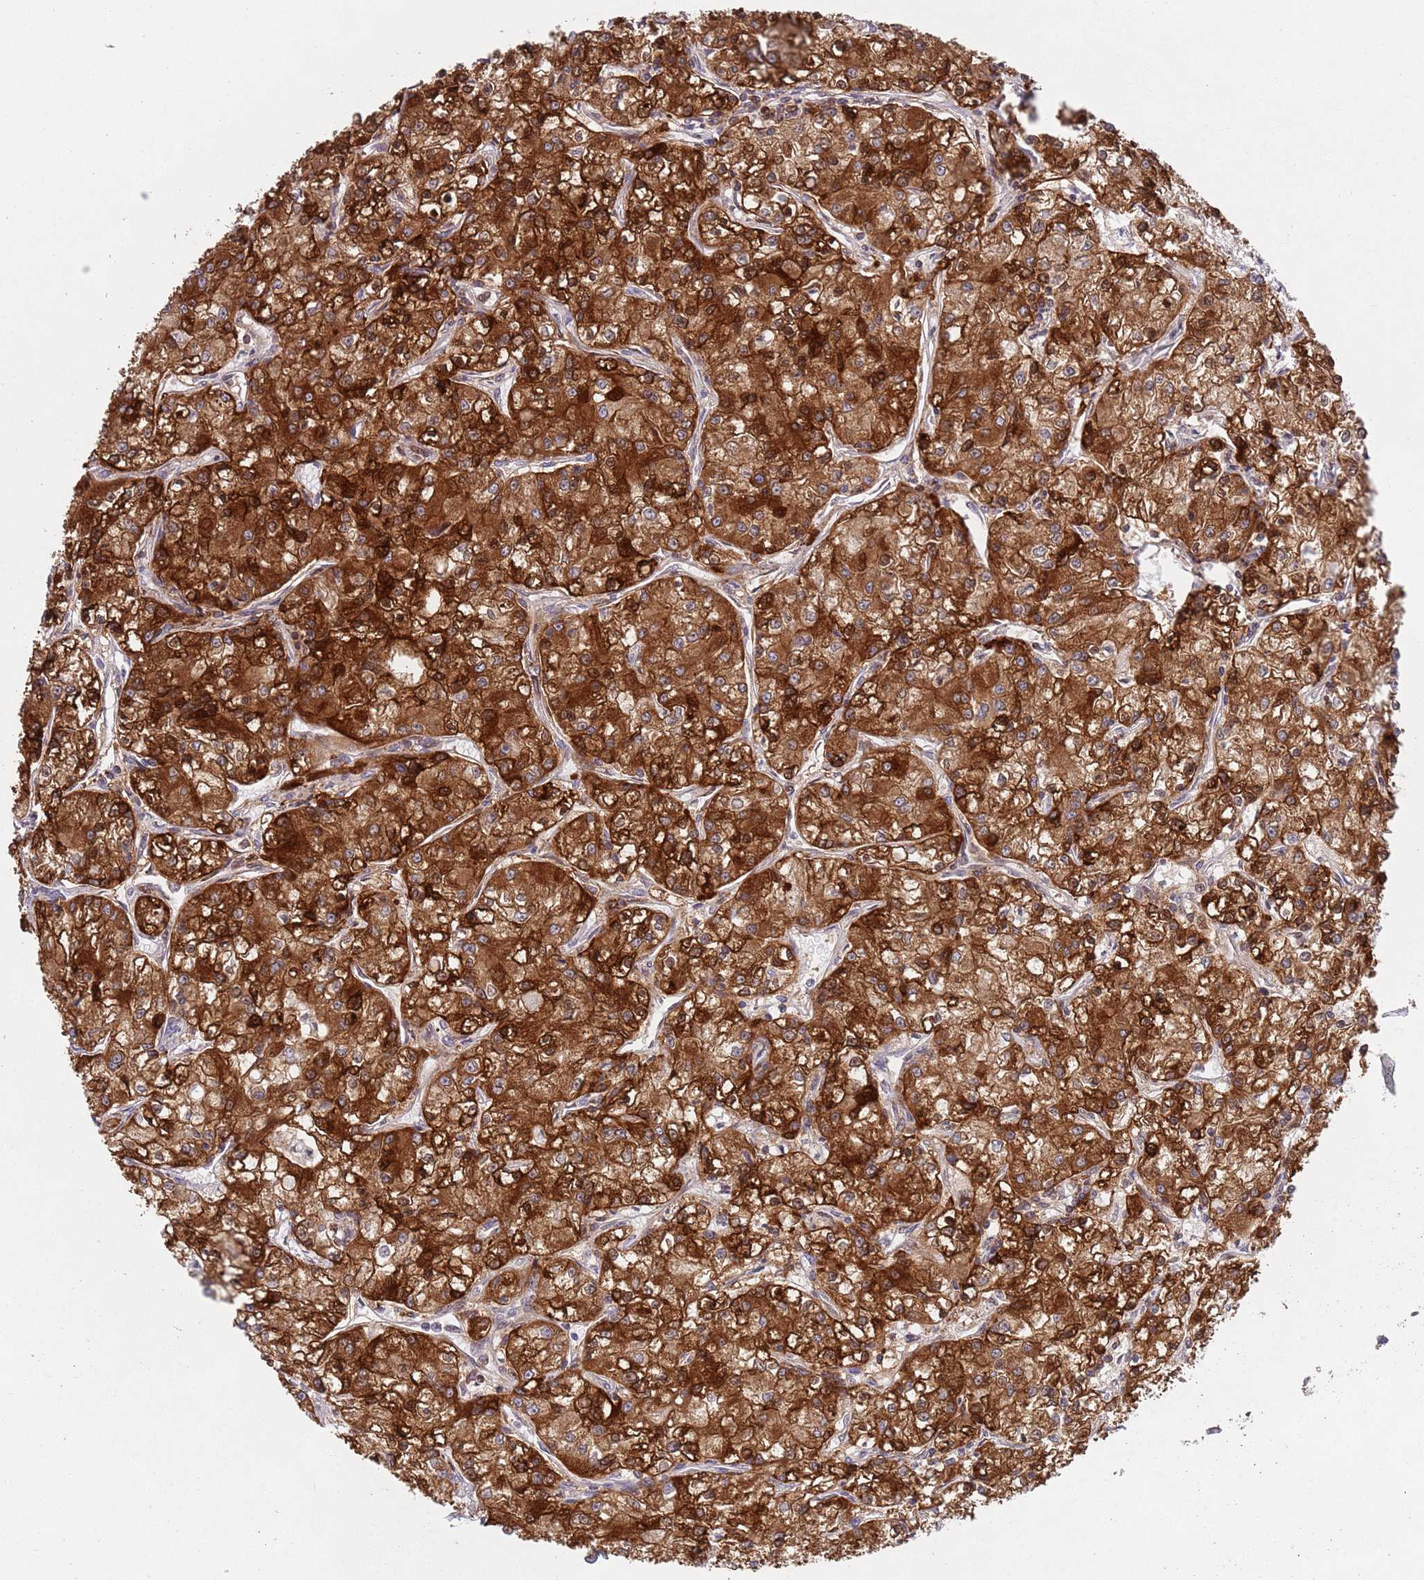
{"staining": {"intensity": "strong", "quantity": ">75%", "location": "cytoplasmic/membranous"}, "tissue": "renal cancer", "cell_type": "Tumor cells", "image_type": "cancer", "snomed": [{"axis": "morphology", "description": "Adenocarcinoma, NOS"}, {"axis": "topography", "description": "Kidney"}], "caption": "Adenocarcinoma (renal) was stained to show a protein in brown. There is high levels of strong cytoplasmic/membranous expression in approximately >75% of tumor cells. The protein of interest is shown in brown color, while the nuclei are stained blue.", "gene": "ZMYM5", "patient": {"sex": "female", "age": 59}}